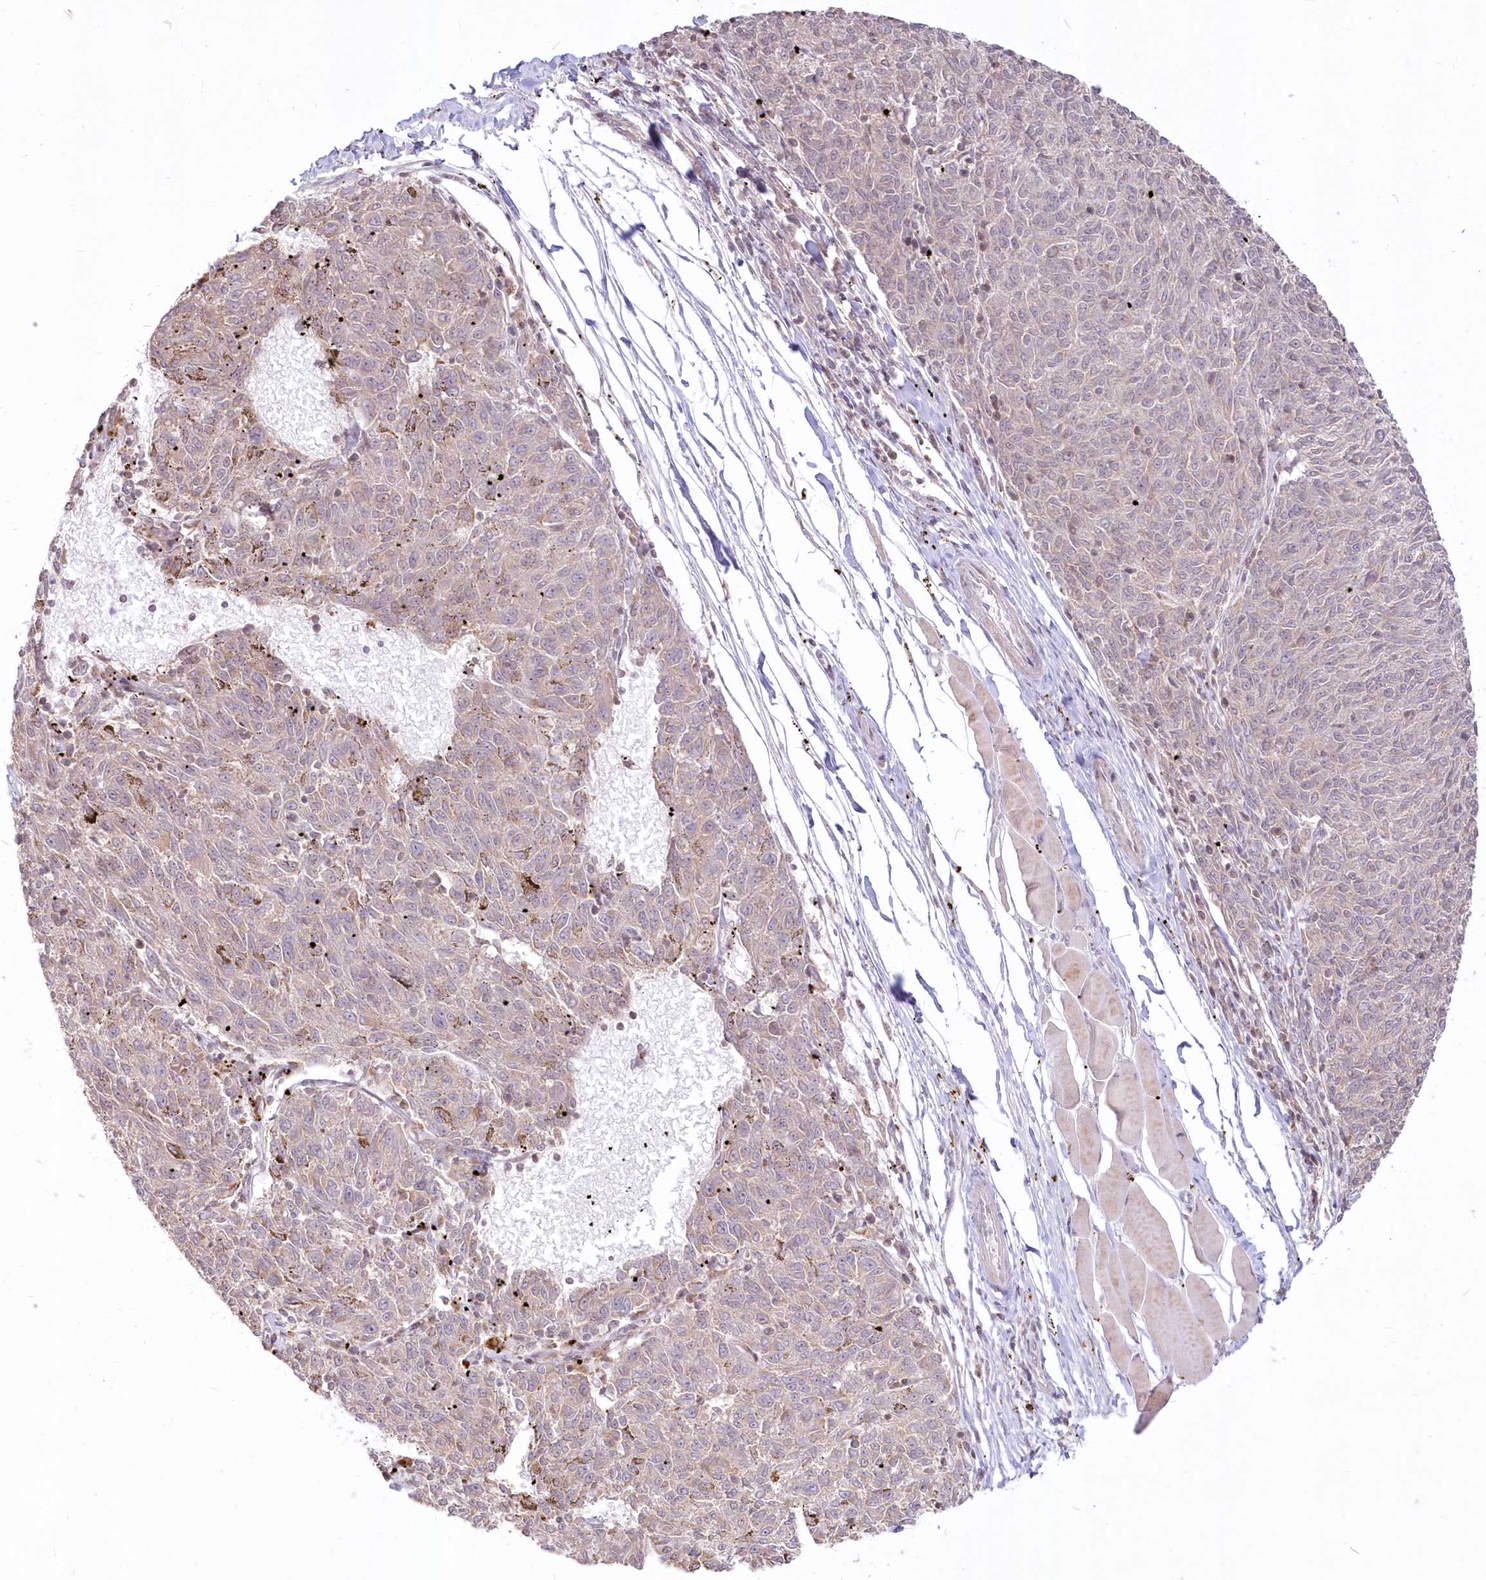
{"staining": {"intensity": "weak", "quantity": "<25%", "location": "cytoplasmic/membranous"}, "tissue": "melanoma", "cell_type": "Tumor cells", "image_type": "cancer", "snomed": [{"axis": "morphology", "description": "Malignant melanoma, NOS"}, {"axis": "topography", "description": "Skin"}], "caption": "There is no significant positivity in tumor cells of malignant melanoma.", "gene": "MTMR3", "patient": {"sex": "female", "age": 72}}